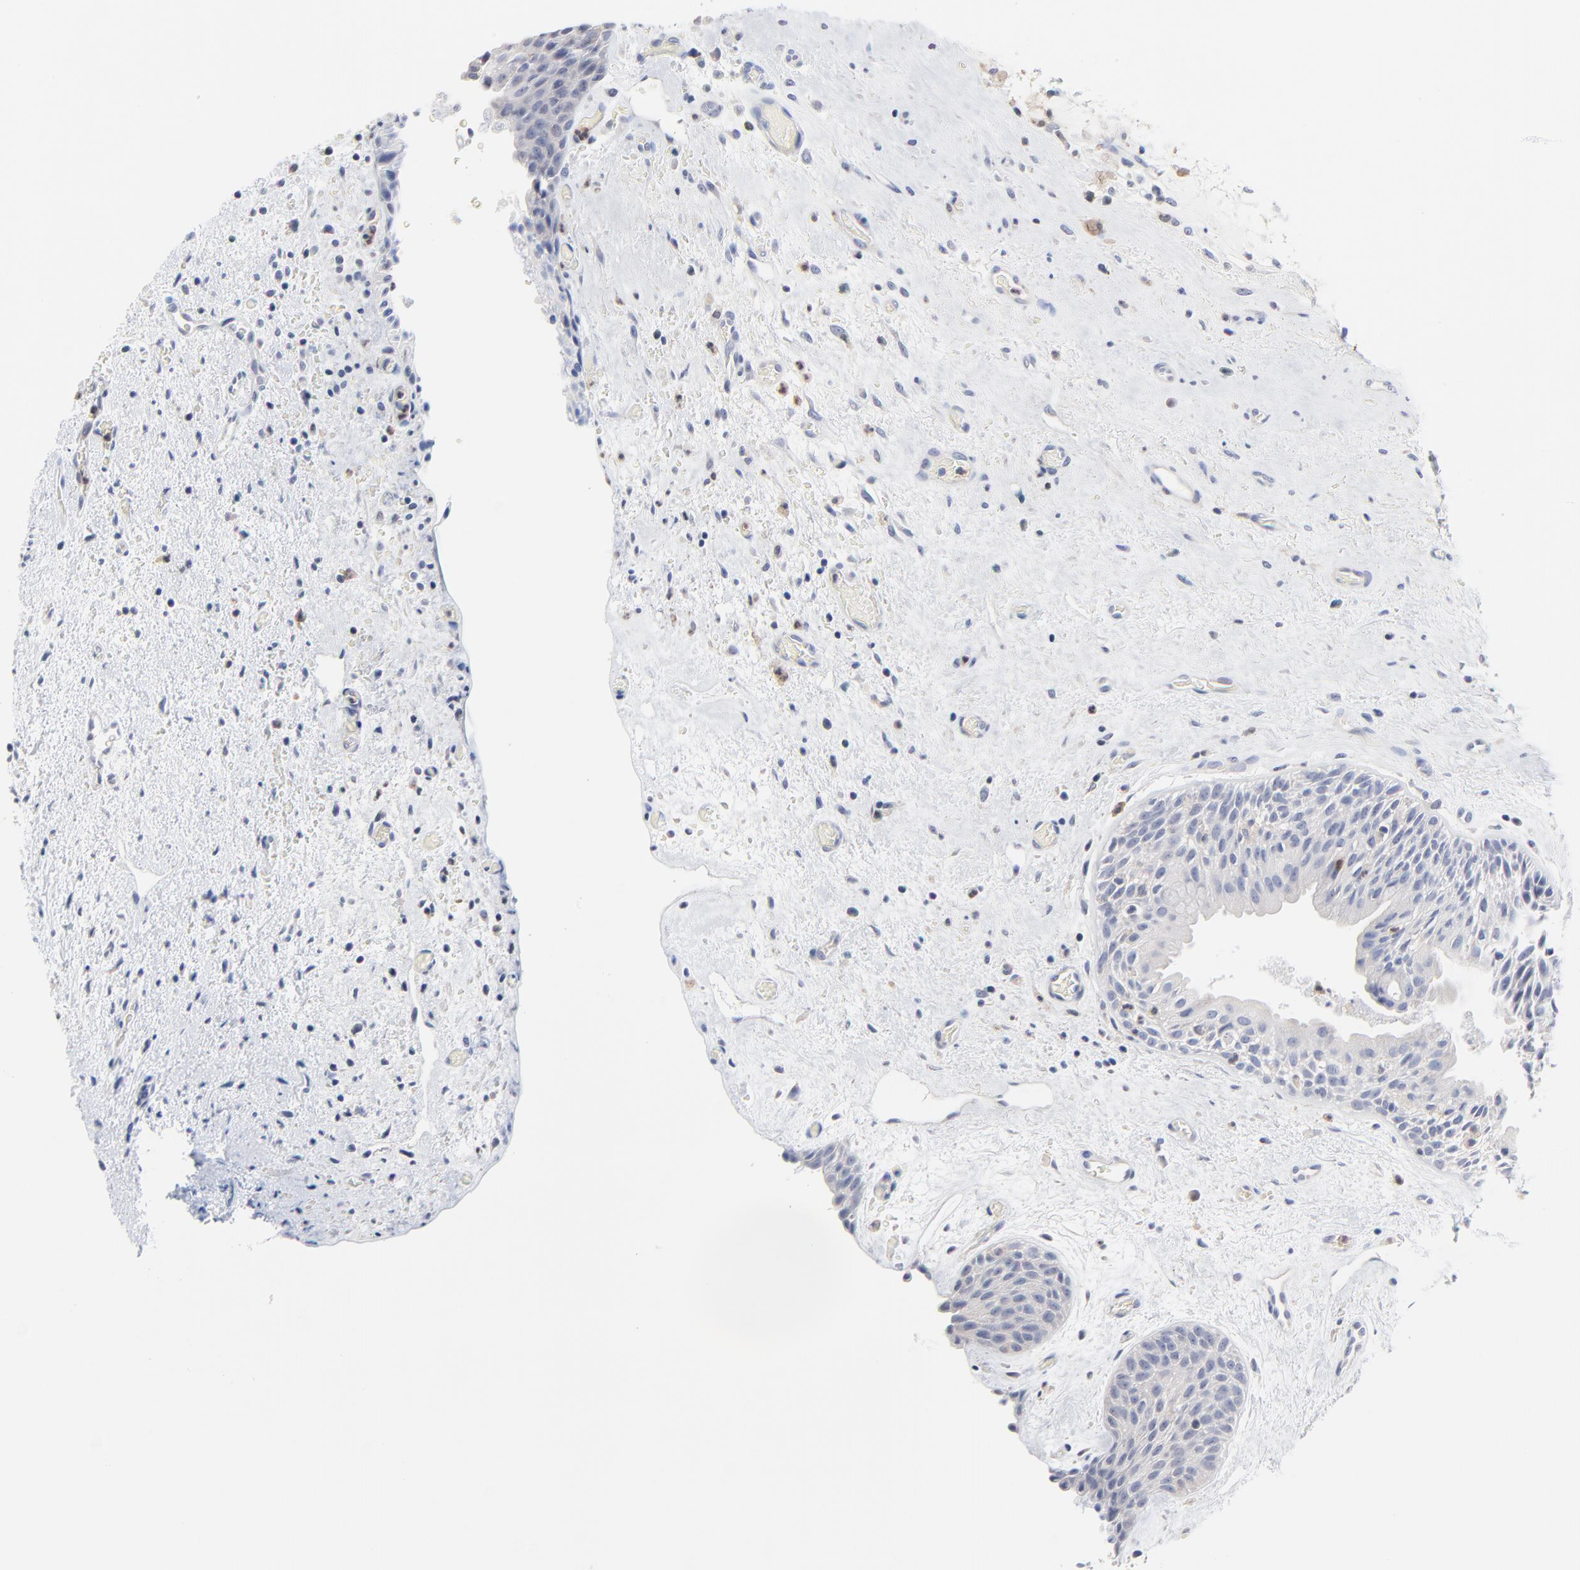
{"staining": {"intensity": "weak", "quantity": ">75%", "location": "cytoplasmic/membranous"}, "tissue": "urinary bladder", "cell_type": "Urothelial cells", "image_type": "normal", "snomed": [{"axis": "morphology", "description": "Normal tissue, NOS"}, {"axis": "topography", "description": "Urinary bladder"}], "caption": "Urothelial cells display weak cytoplasmic/membranous staining in approximately >75% of cells in normal urinary bladder. (Stains: DAB (3,3'-diaminobenzidine) in brown, nuclei in blue, Microscopy: brightfield microscopy at high magnification).", "gene": "AADAC", "patient": {"sex": "male", "age": 48}}